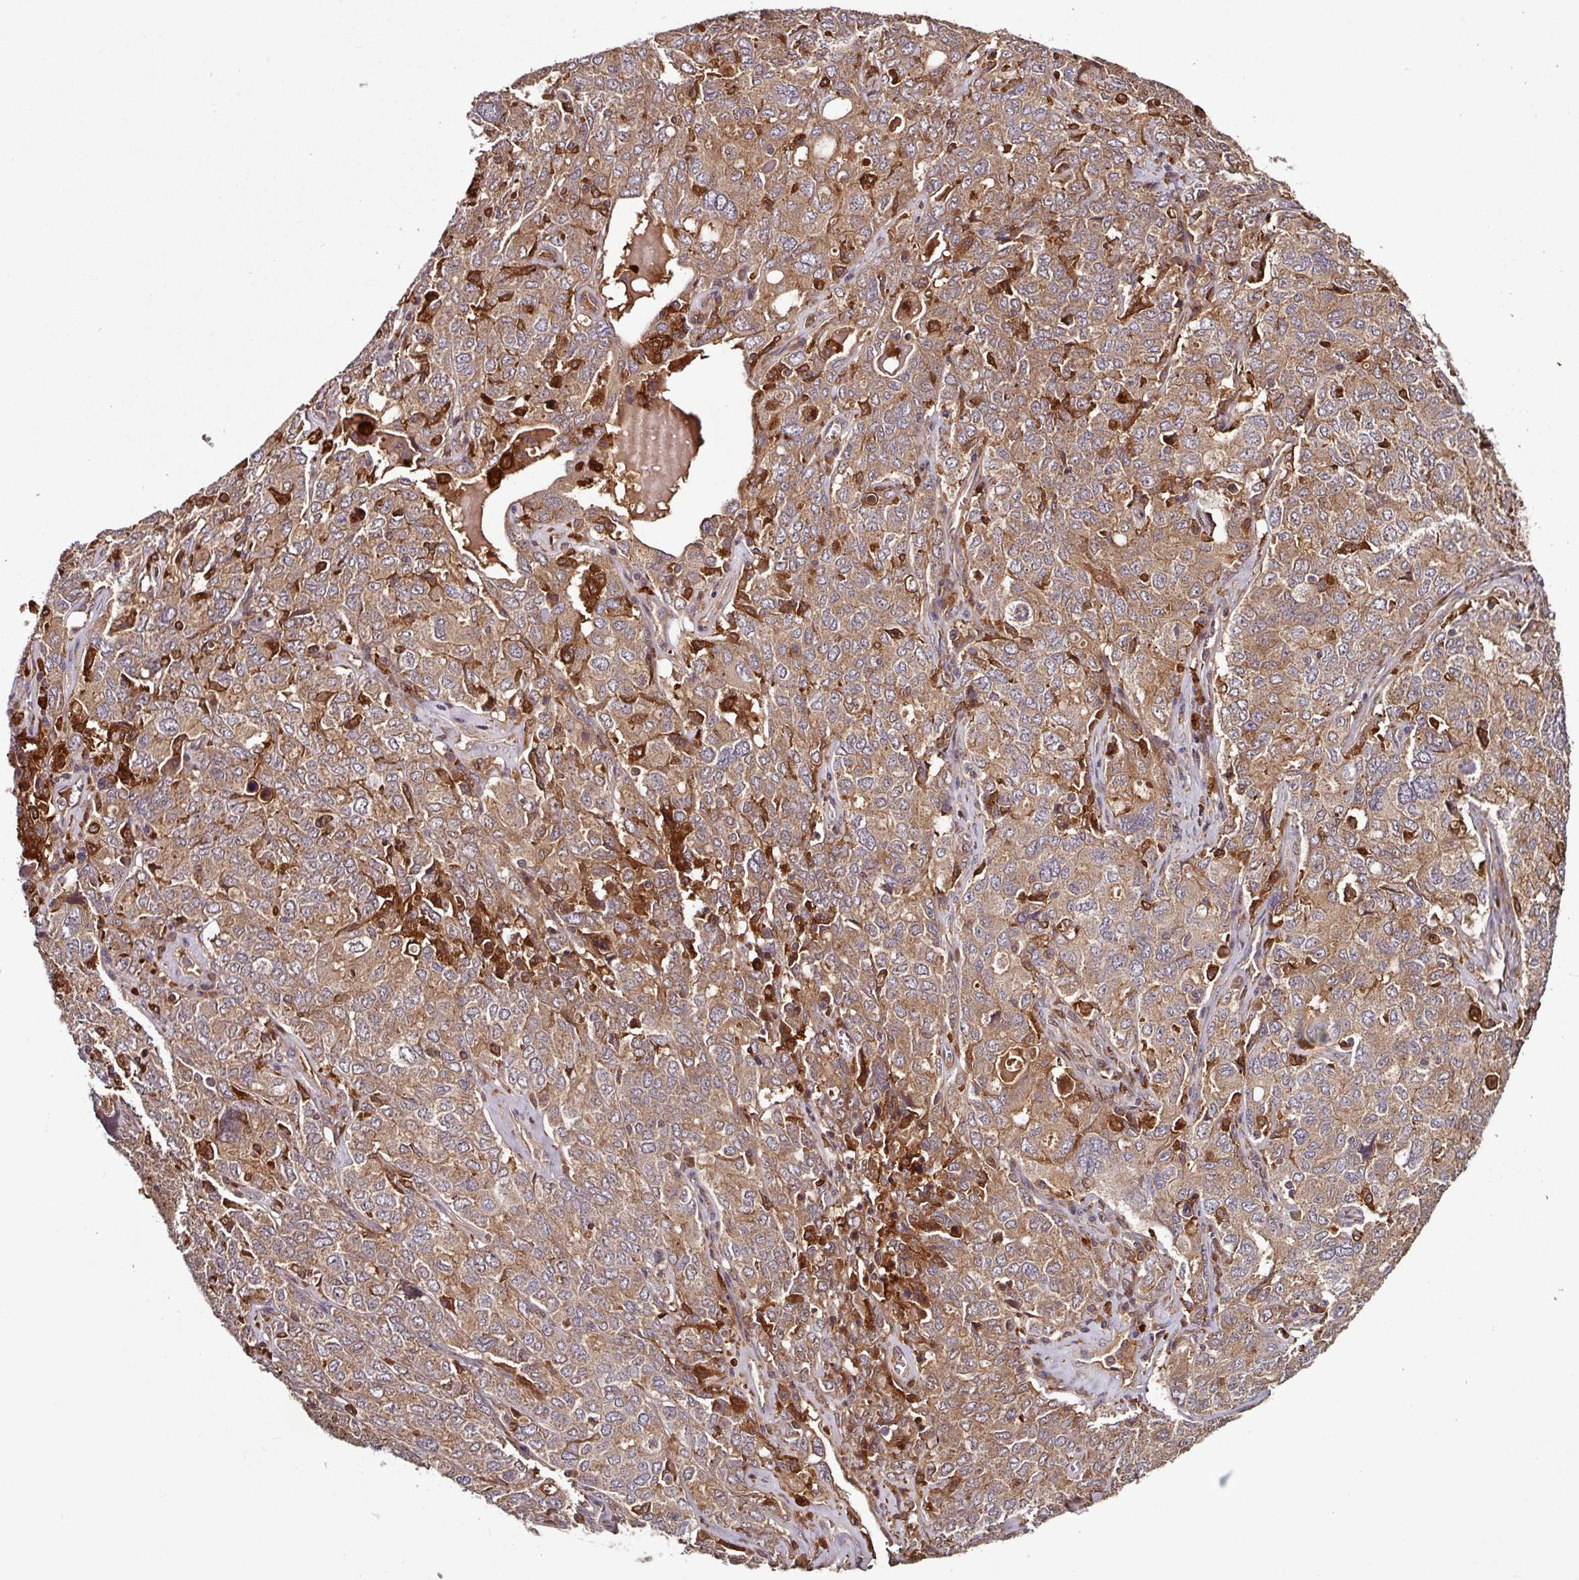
{"staining": {"intensity": "moderate", "quantity": ">75%", "location": "cytoplasmic/membranous"}, "tissue": "ovarian cancer", "cell_type": "Tumor cells", "image_type": "cancer", "snomed": [{"axis": "morphology", "description": "Carcinoma, endometroid"}, {"axis": "topography", "description": "Ovary"}], "caption": "Human ovarian cancer (endometroid carcinoma) stained for a protein (brown) exhibits moderate cytoplasmic/membranous positive positivity in approximately >75% of tumor cells.", "gene": "GNPDA1", "patient": {"sex": "female", "age": 62}}